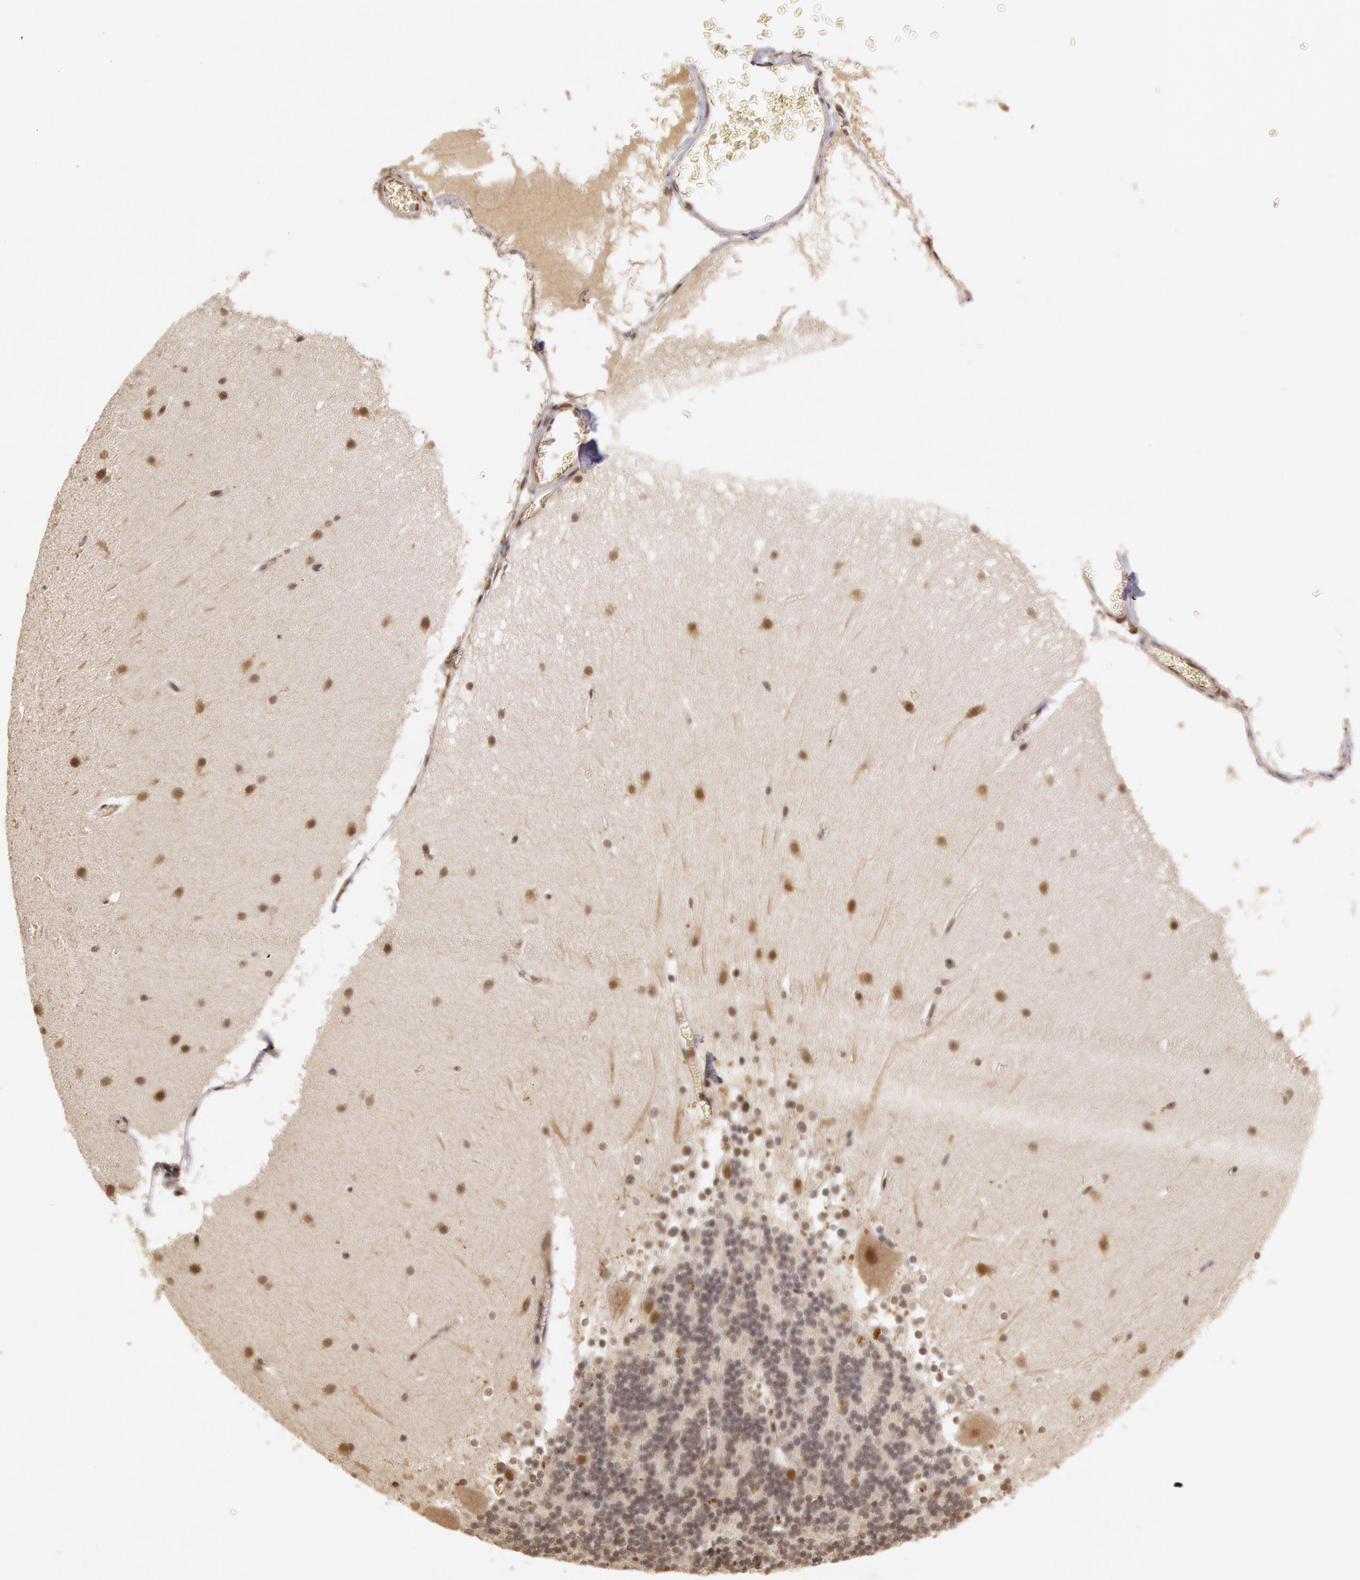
{"staining": {"intensity": "weak", "quantity": ">75%", "location": "nuclear"}, "tissue": "cerebellum", "cell_type": "Cells in granular layer", "image_type": "normal", "snomed": [{"axis": "morphology", "description": "Normal tissue, NOS"}, {"axis": "topography", "description": "Cerebellum"}], "caption": "The histopathology image reveals staining of normal cerebellum, revealing weak nuclear protein expression (brown color) within cells in granular layer. (DAB IHC, brown staining for protein, blue staining for nuclei).", "gene": "LIG4", "patient": {"sex": "female", "age": 19}}